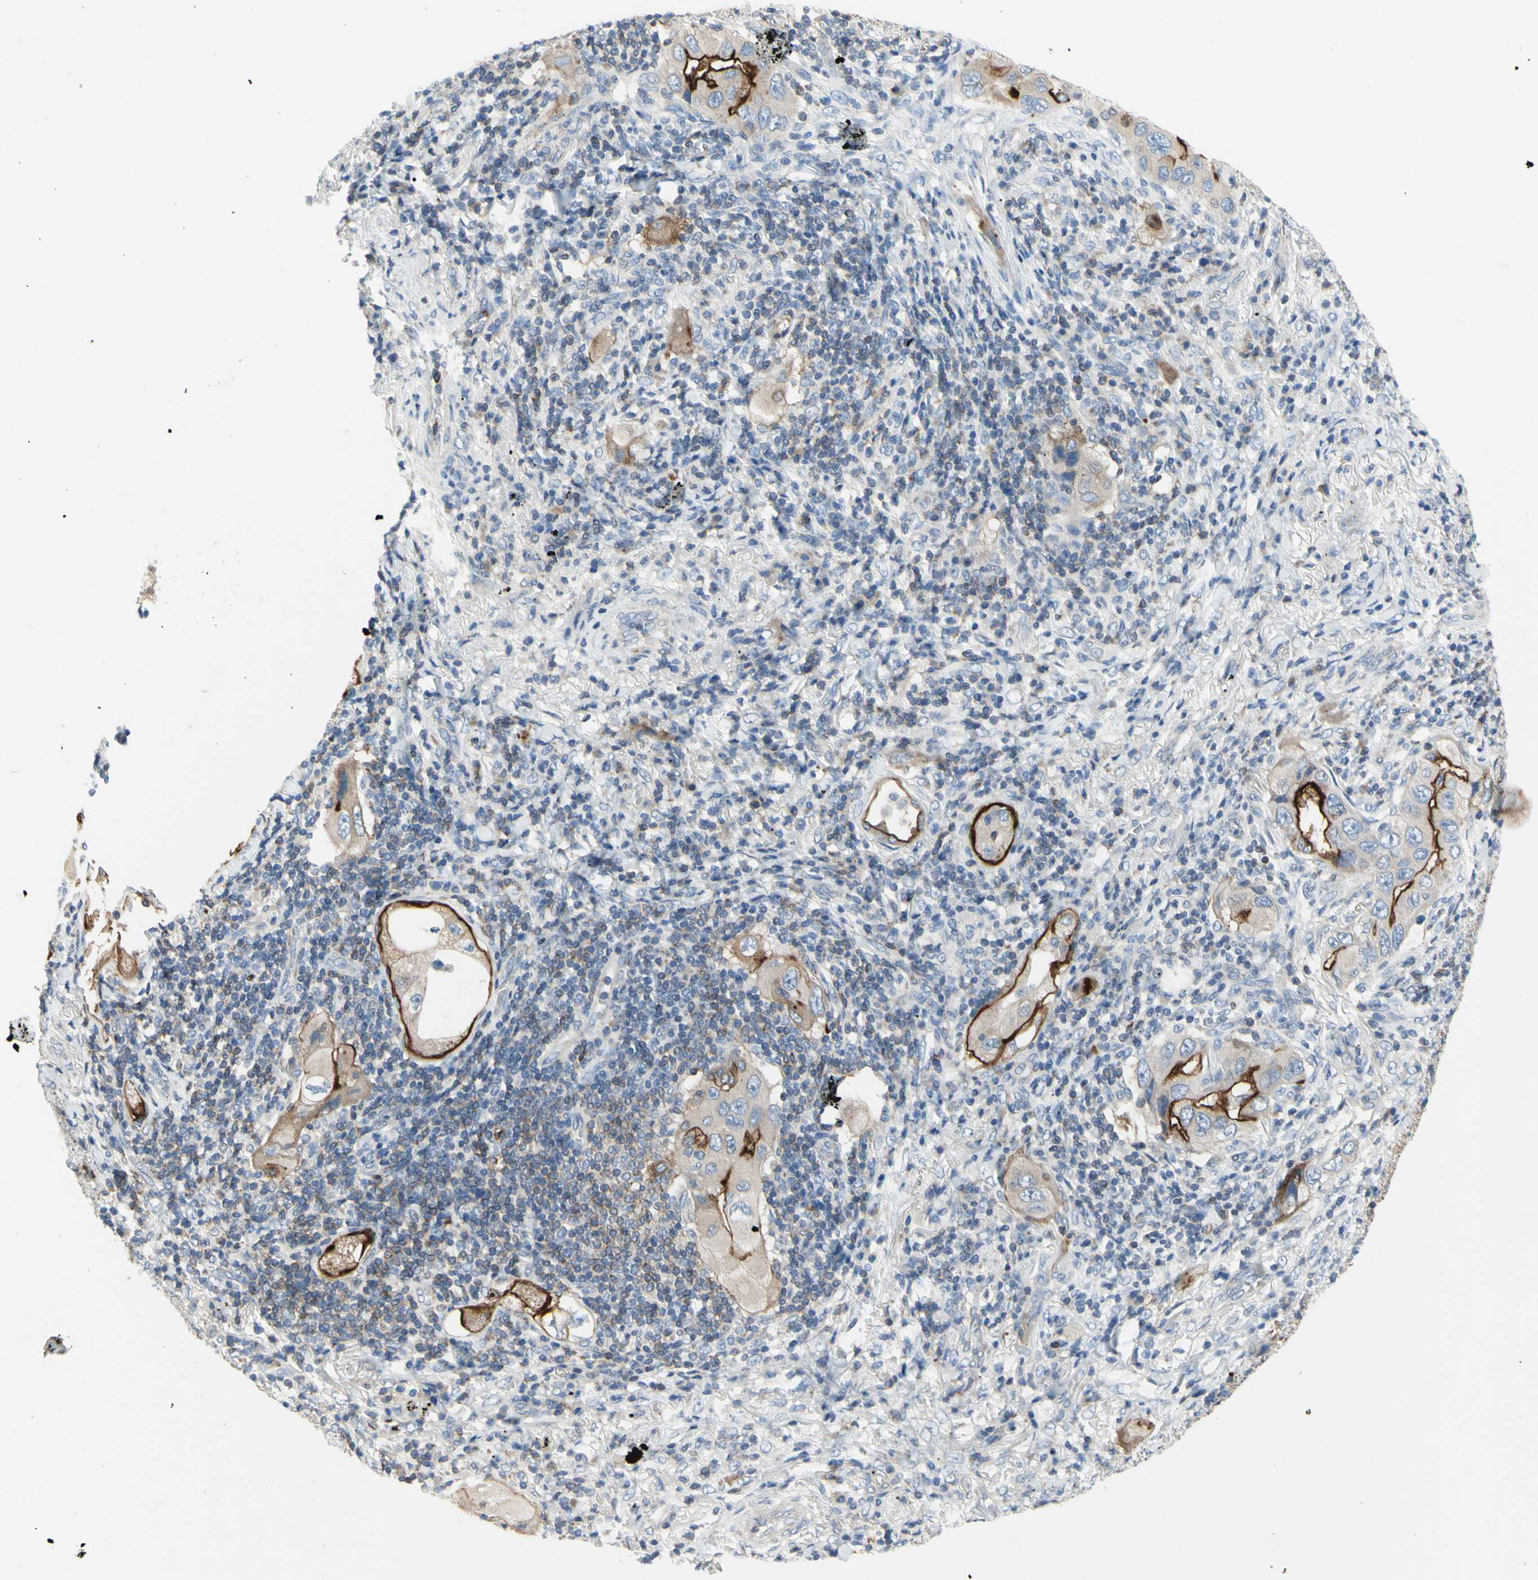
{"staining": {"intensity": "moderate", "quantity": ">75%", "location": "cytoplasmic/membranous"}, "tissue": "lung cancer", "cell_type": "Tumor cells", "image_type": "cancer", "snomed": [{"axis": "morphology", "description": "Adenocarcinoma, NOS"}, {"axis": "topography", "description": "Lung"}], "caption": "Tumor cells reveal medium levels of moderate cytoplasmic/membranous expression in approximately >75% of cells in lung cancer (adenocarcinoma).", "gene": "MUC1", "patient": {"sex": "female", "age": 65}}